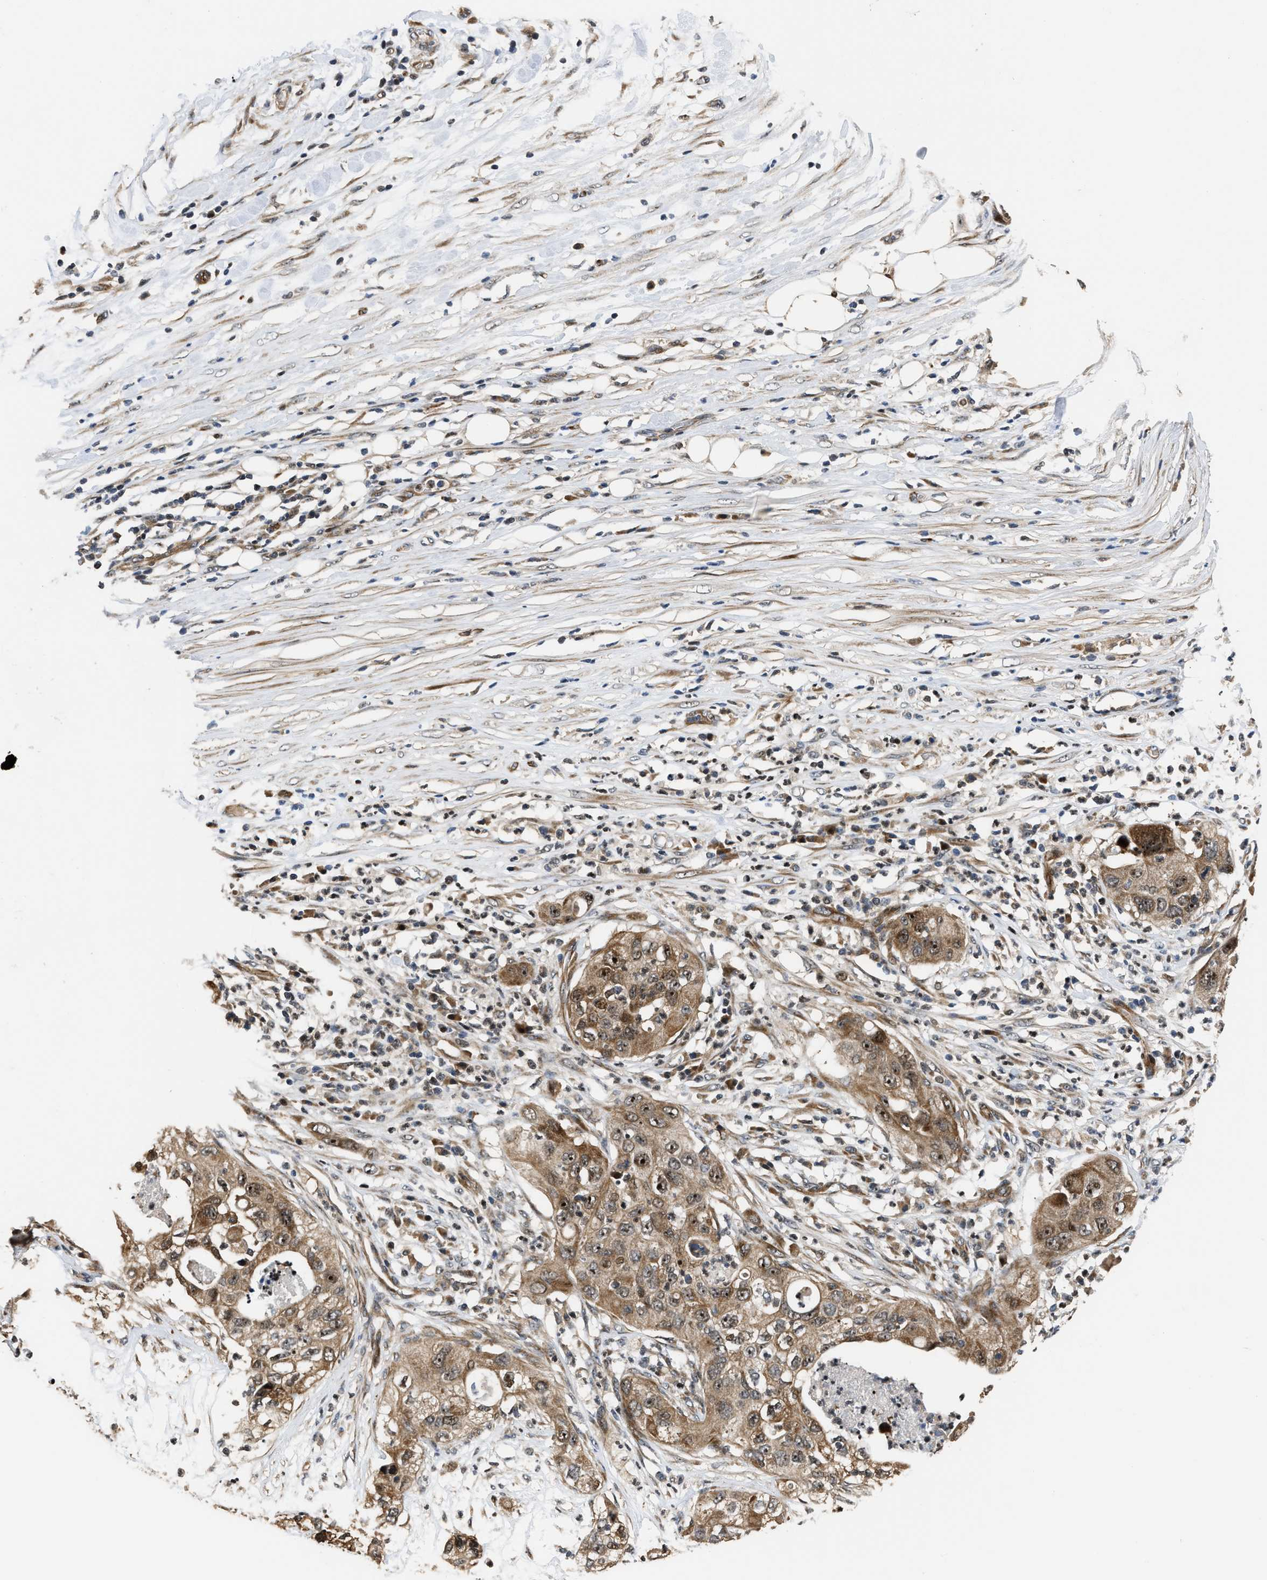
{"staining": {"intensity": "moderate", "quantity": ">75%", "location": "cytoplasmic/membranous,nuclear"}, "tissue": "pancreatic cancer", "cell_type": "Tumor cells", "image_type": "cancer", "snomed": [{"axis": "morphology", "description": "Adenocarcinoma, NOS"}, {"axis": "topography", "description": "Pancreas"}], "caption": "Tumor cells display moderate cytoplasmic/membranous and nuclear positivity in approximately >75% of cells in pancreatic cancer (adenocarcinoma). (Brightfield microscopy of DAB IHC at high magnification).", "gene": "ALDH3A2", "patient": {"sex": "female", "age": 78}}